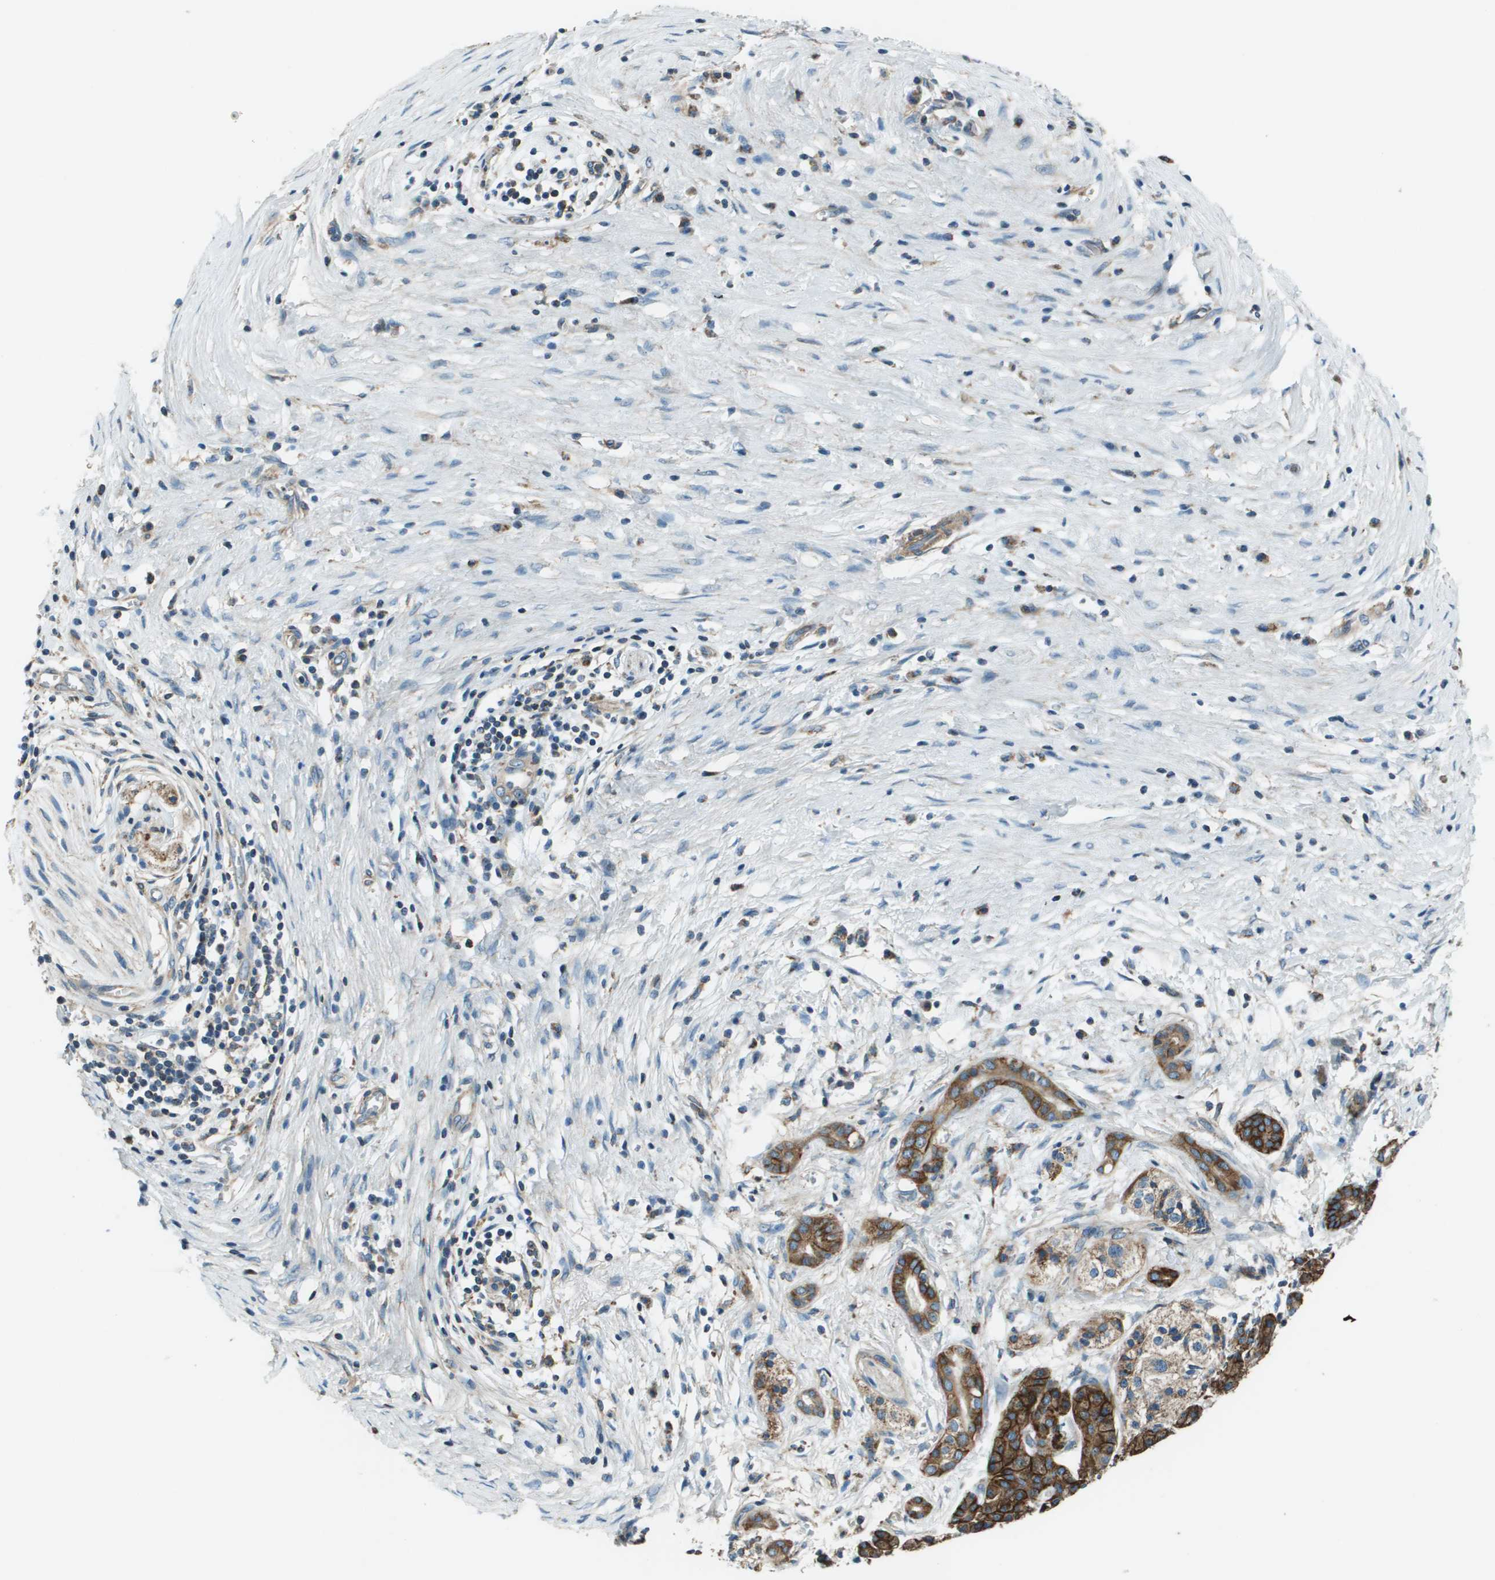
{"staining": {"intensity": "strong", "quantity": ">75%", "location": "cytoplasmic/membranous"}, "tissue": "pancreatic cancer", "cell_type": "Tumor cells", "image_type": "cancer", "snomed": [{"axis": "morphology", "description": "Adenocarcinoma, NOS"}, {"axis": "topography", "description": "Pancreas"}], "caption": "Strong cytoplasmic/membranous expression is seen in approximately >75% of tumor cells in adenocarcinoma (pancreatic).", "gene": "TMEM51", "patient": {"sex": "female", "age": 70}}